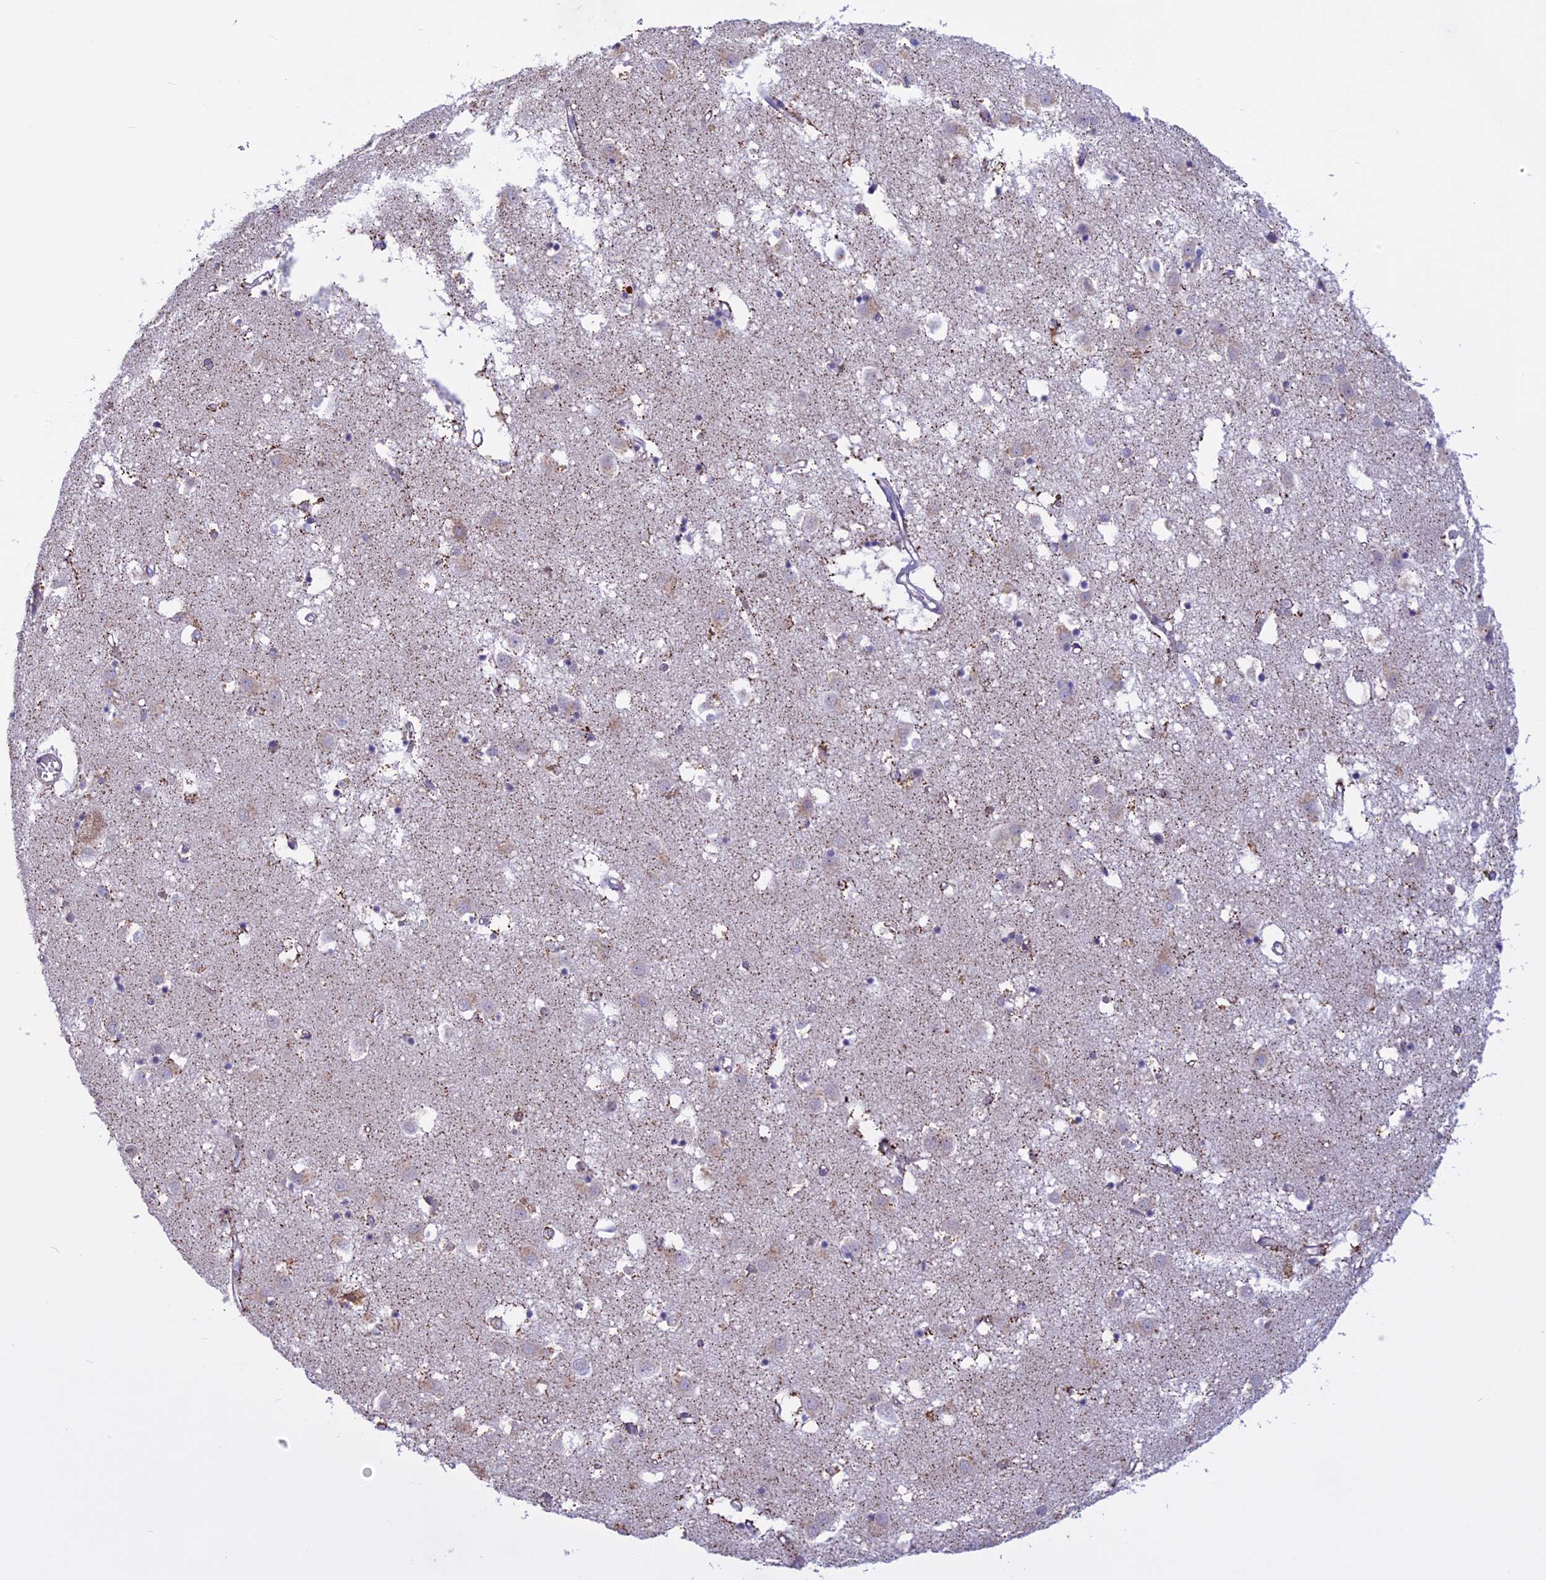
{"staining": {"intensity": "negative", "quantity": "none", "location": "none"}, "tissue": "caudate", "cell_type": "Glial cells", "image_type": "normal", "snomed": [{"axis": "morphology", "description": "Normal tissue, NOS"}, {"axis": "topography", "description": "Lateral ventricle wall"}], "caption": "Immunohistochemistry micrograph of normal caudate: human caudate stained with DAB (3,3'-diaminobenzidine) displays no significant protein positivity in glial cells.", "gene": "SPHKAP", "patient": {"sex": "male", "age": 70}}